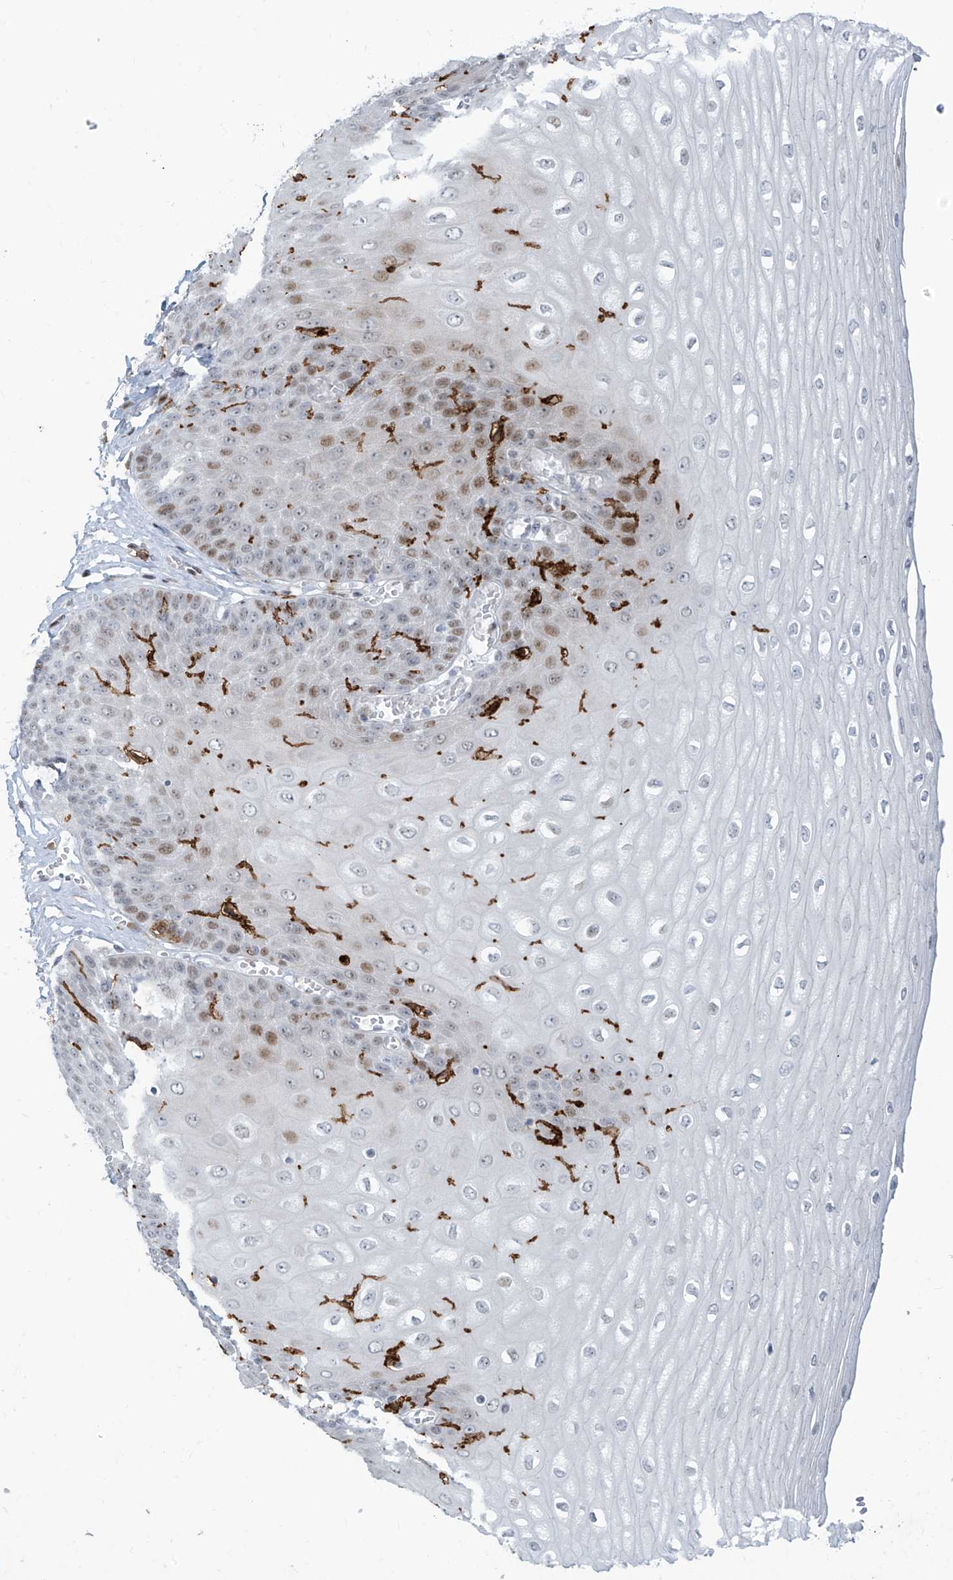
{"staining": {"intensity": "moderate", "quantity": "25%-75%", "location": "nuclear"}, "tissue": "esophagus", "cell_type": "Squamous epithelial cells", "image_type": "normal", "snomed": [{"axis": "morphology", "description": "Normal tissue, NOS"}, {"axis": "topography", "description": "Esophagus"}], "caption": "Squamous epithelial cells demonstrate moderate nuclear staining in about 25%-75% of cells in benign esophagus.", "gene": "LIN9", "patient": {"sex": "male", "age": 60}}